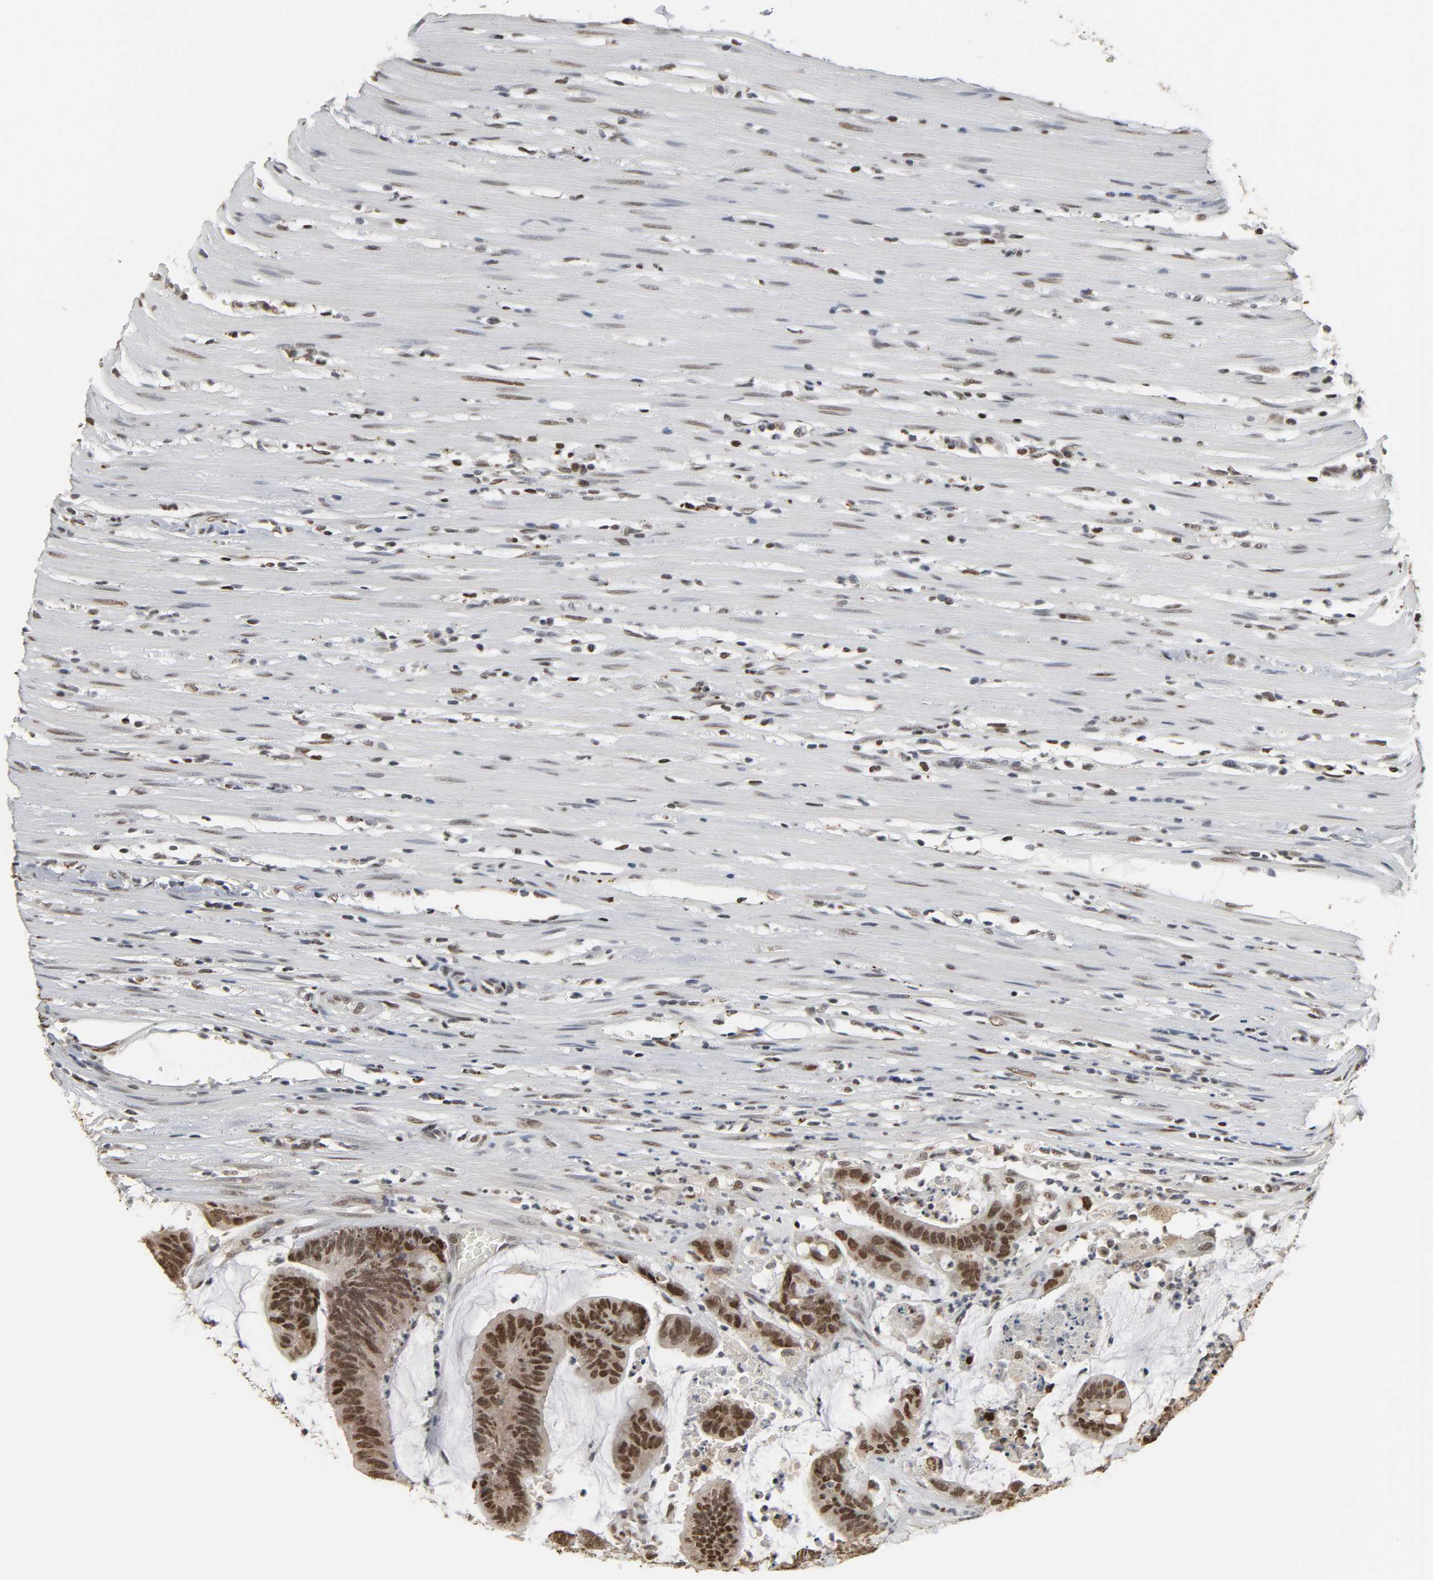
{"staining": {"intensity": "strong", "quantity": ">75%", "location": "nuclear"}, "tissue": "colorectal cancer", "cell_type": "Tumor cells", "image_type": "cancer", "snomed": [{"axis": "morphology", "description": "Adenocarcinoma, NOS"}, {"axis": "topography", "description": "Rectum"}], "caption": "A brown stain labels strong nuclear staining of a protein in colorectal adenocarcinoma tumor cells.", "gene": "DAZAP1", "patient": {"sex": "female", "age": 66}}